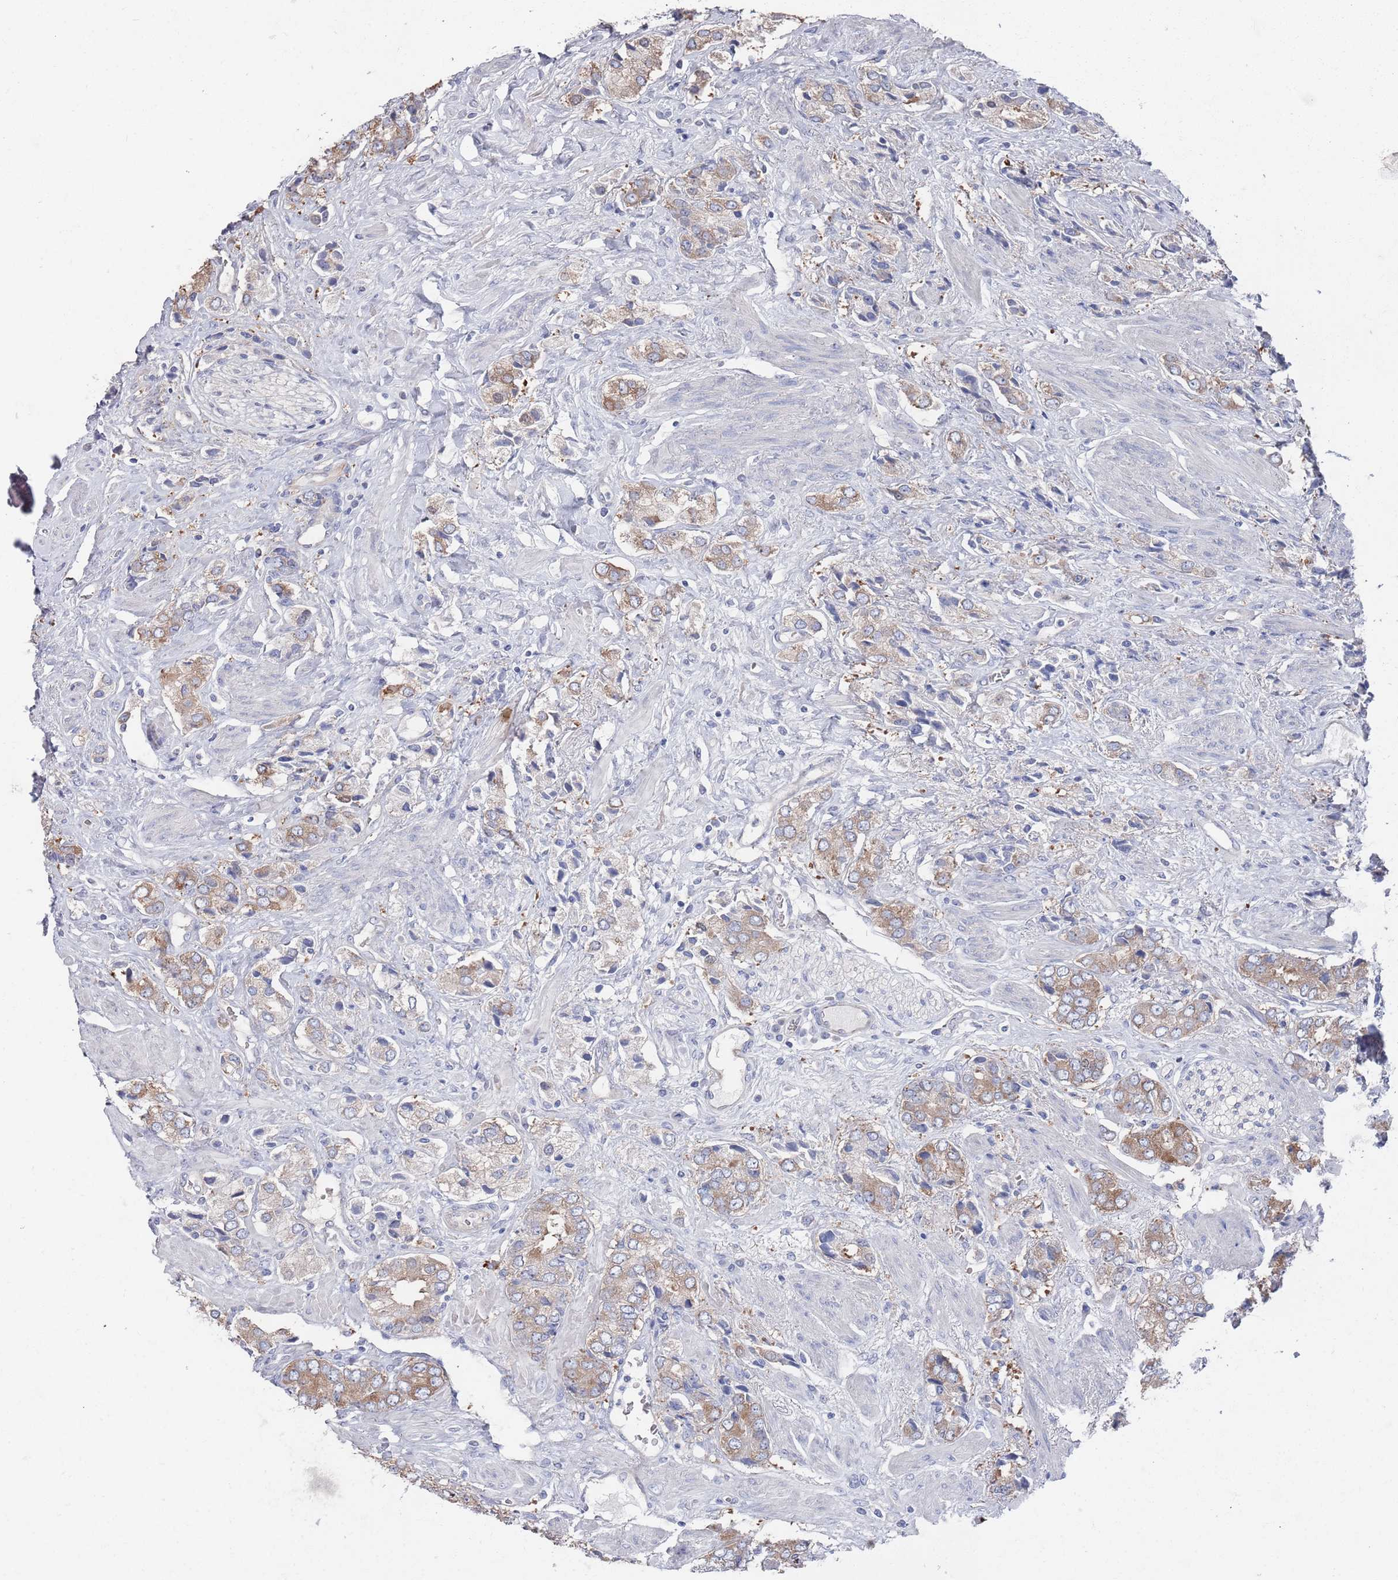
{"staining": {"intensity": "weak", "quantity": "25%-75%", "location": "cytoplasmic/membranous"}, "tissue": "prostate cancer", "cell_type": "Tumor cells", "image_type": "cancer", "snomed": [{"axis": "morphology", "description": "Adenocarcinoma, High grade"}, {"axis": "topography", "description": "Prostate and seminal vesicle, NOS"}], "caption": "IHC histopathology image of prostate high-grade adenocarcinoma stained for a protein (brown), which demonstrates low levels of weak cytoplasmic/membranous expression in approximately 25%-75% of tumor cells.", "gene": "TMCO3", "patient": {"sex": "male", "age": 64}}